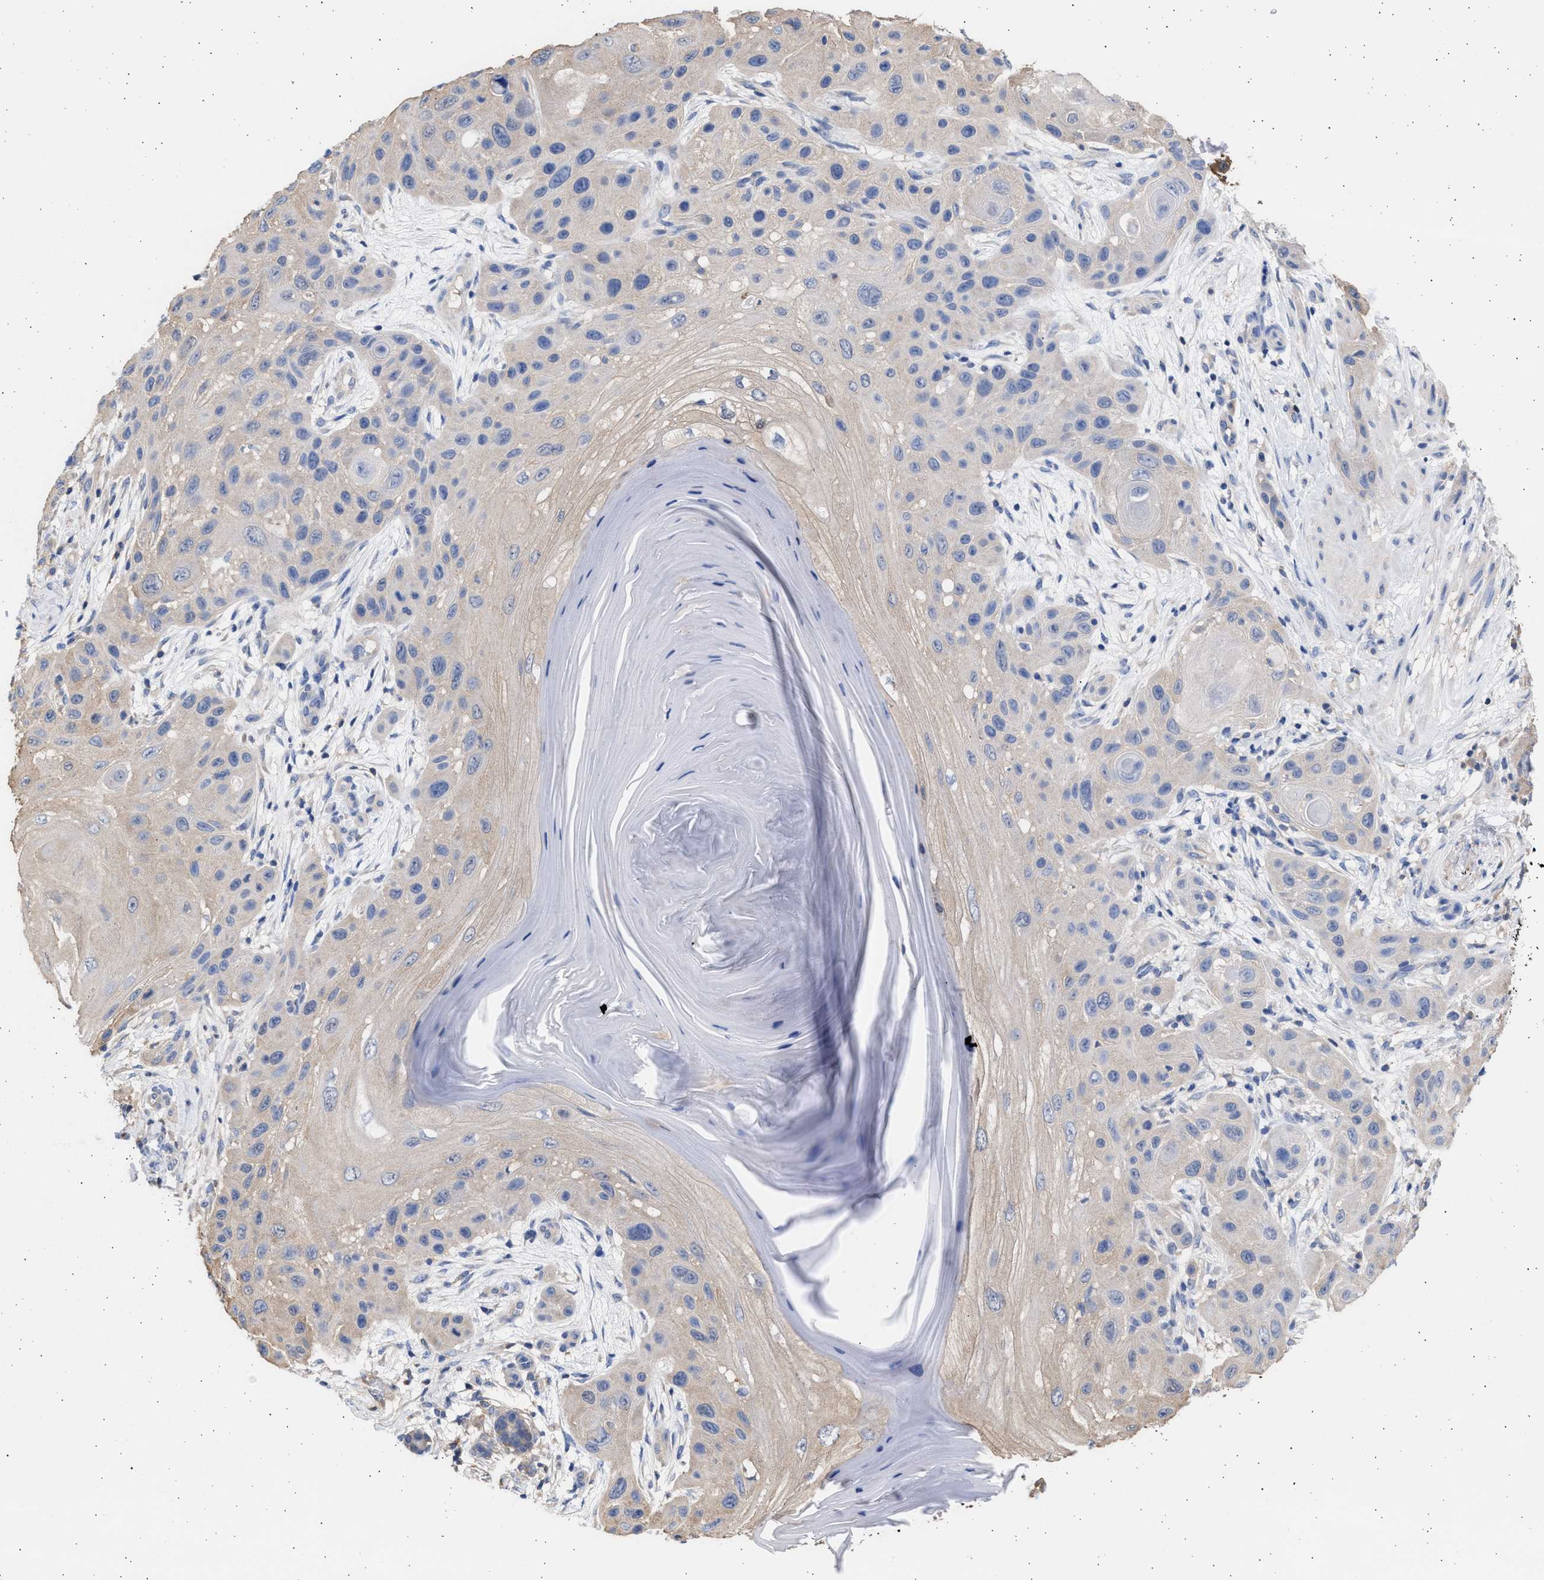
{"staining": {"intensity": "weak", "quantity": "<25%", "location": "cytoplasmic/membranous"}, "tissue": "skin cancer", "cell_type": "Tumor cells", "image_type": "cancer", "snomed": [{"axis": "morphology", "description": "Squamous cell carcinoma, NOS"}, {"axis": "topography", "description": "Skin"}], "caption": "This is an IHC photomicrograph of skin squamous cell carcinoma. There is no expression in tumor cells.", "gene": "ALDOC", "patient": {"sex": "female", "age": 96}}